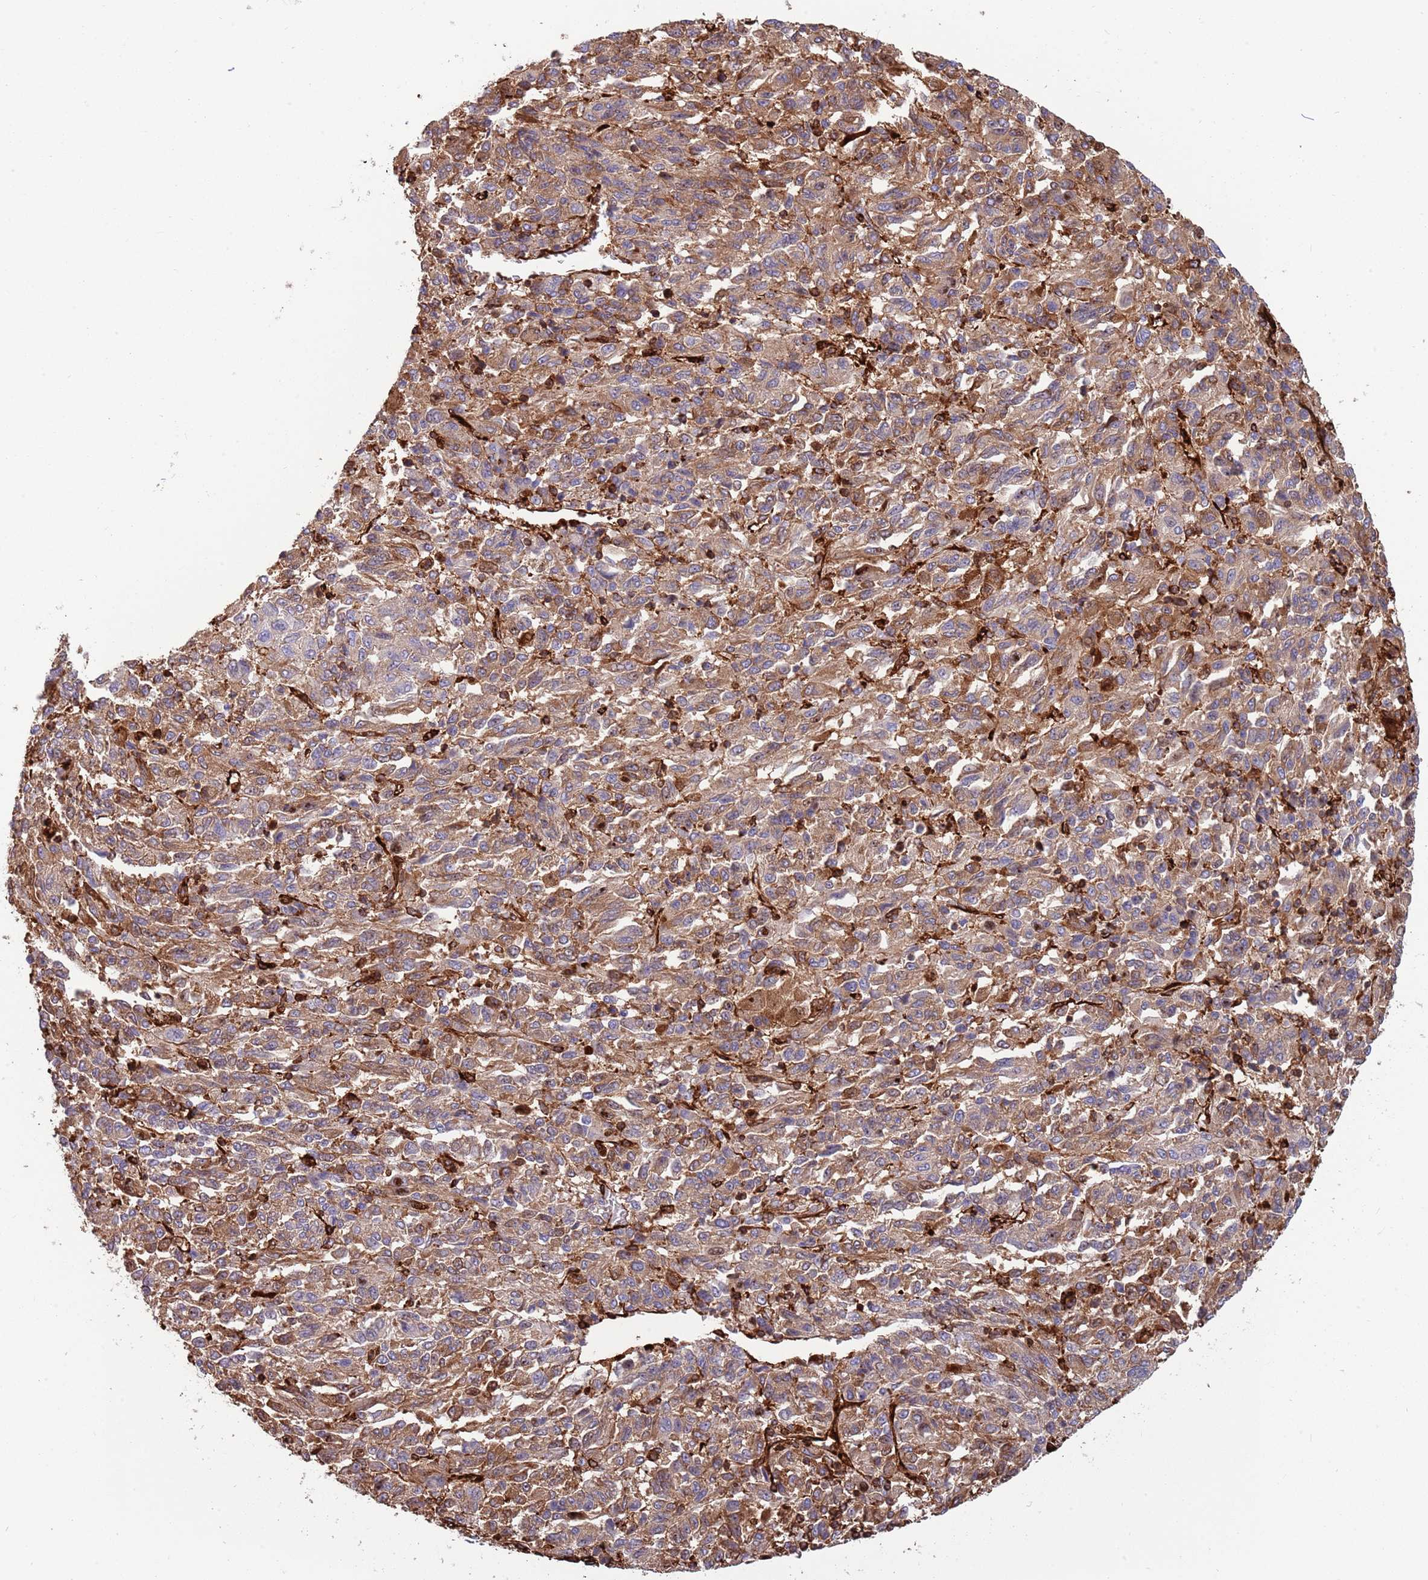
{"staining": {"intensity": "moderate", "quantity": ">75%", "location": "cytoplasmic/membranous"}, "tissue": "melanoma", "cell_type": "Tumor cells", "image_type": "cancer", "snomed": [{"axis": "morphology", "description": "Malignant melanoma, Metastatic site"}, {"axis": "topography", "description": "Lung"}], "caption": "Moderate cytoplasmic/membranous positivity for a protein is seen in approximately >75% of tumor cells of malignant melanoma (metastatic site) using IHC.", "gene": "KBTBD7", "patient": {"sex": "male", "age": 64}}